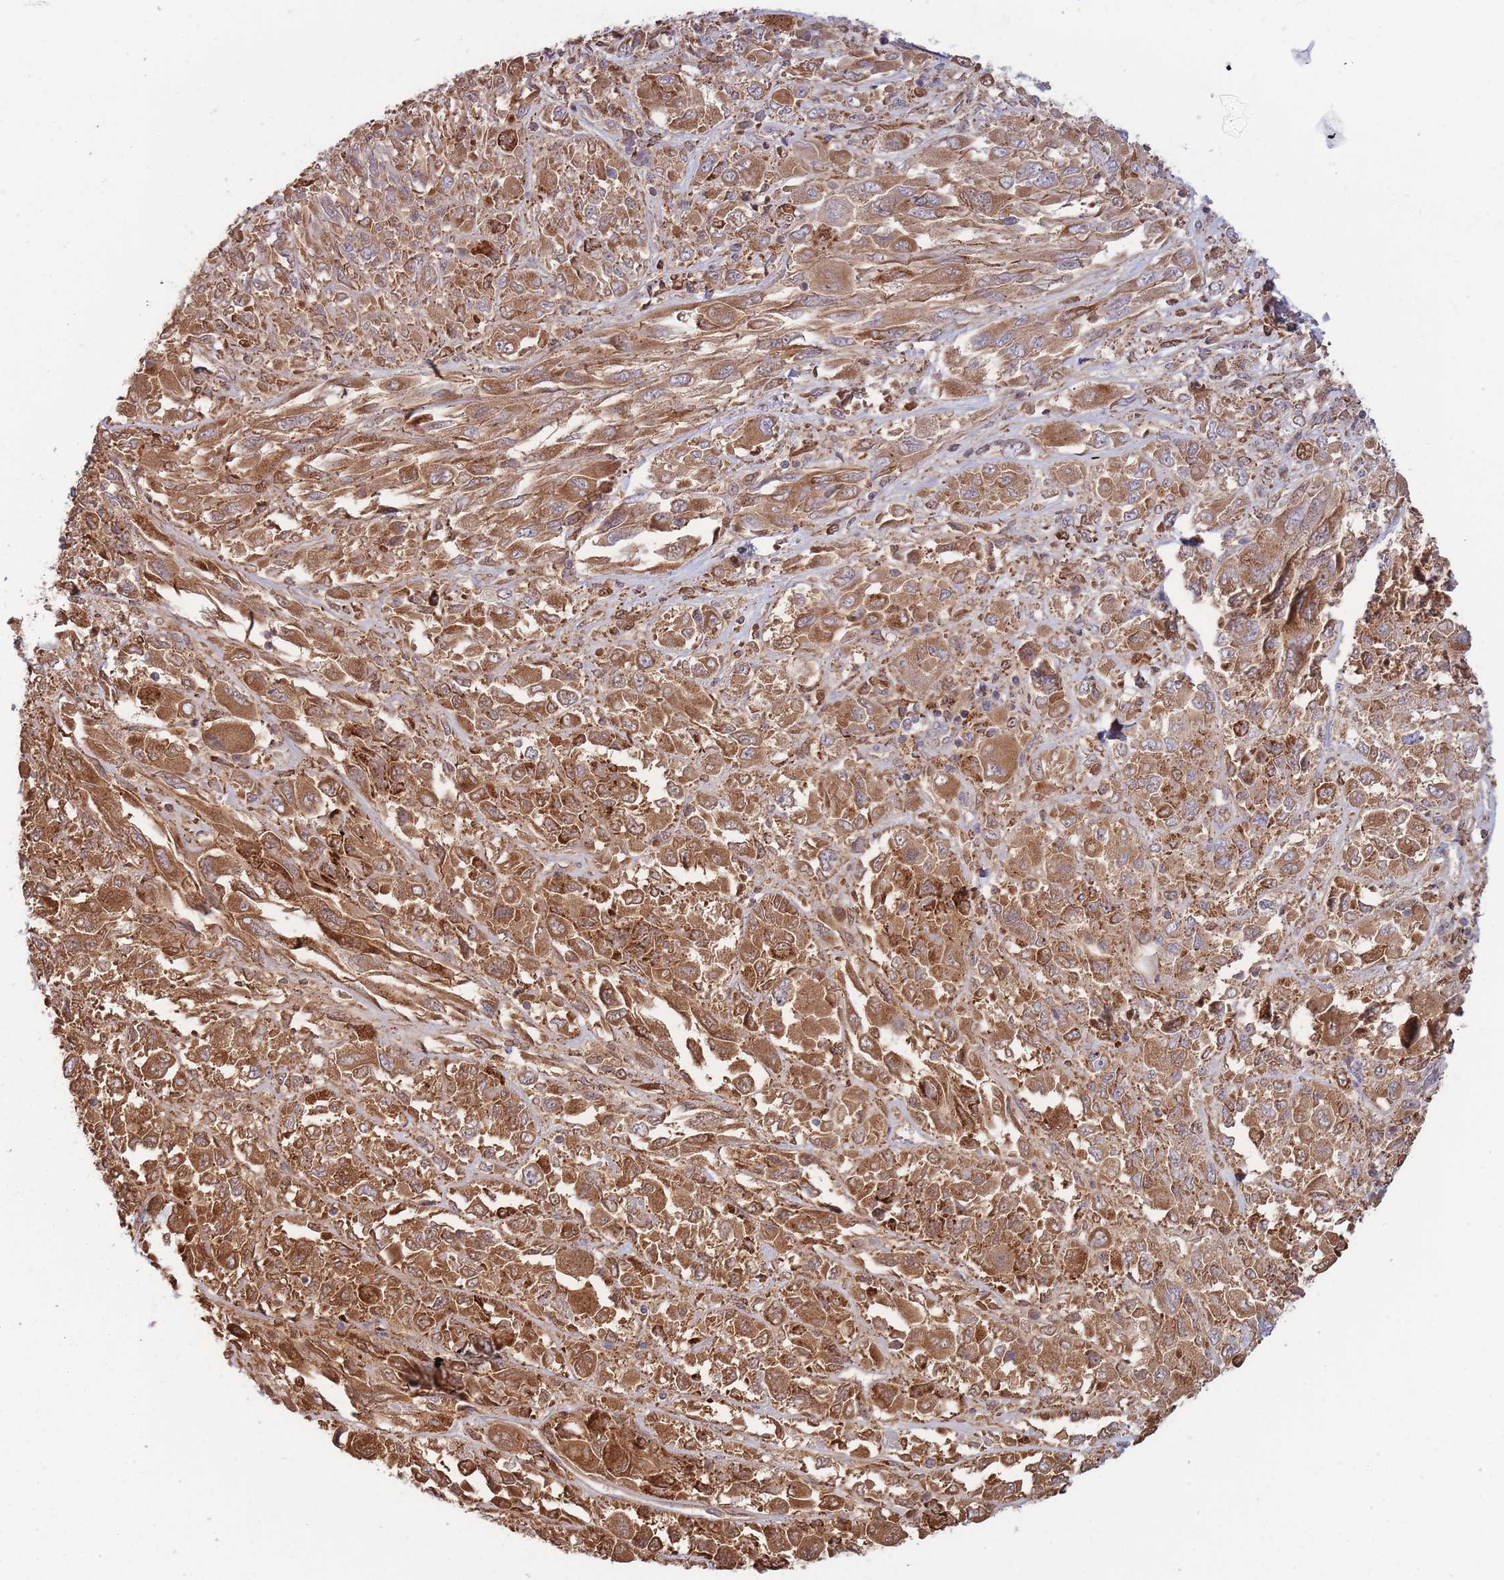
{"staining": {"intensity": "strong", "quantity": ">75%", "location": "cytoplasmic/membranous"}, "tissue": "melanoma", "cell_type": "Tumor cells", "image_type": "cancer", "snomed": [{"axis": "morphology", "description": "Malignant melanoma, NOS"}, {"axis": "topography", "description": "Skin"}], "caption": "The immunohistochemical stain shows strong cytoplasmic/membranous staining in tumor cells of malignant melanoma tissue.", "gene": "MRPL17", "patient": {"sex": "female", "age": 91}}